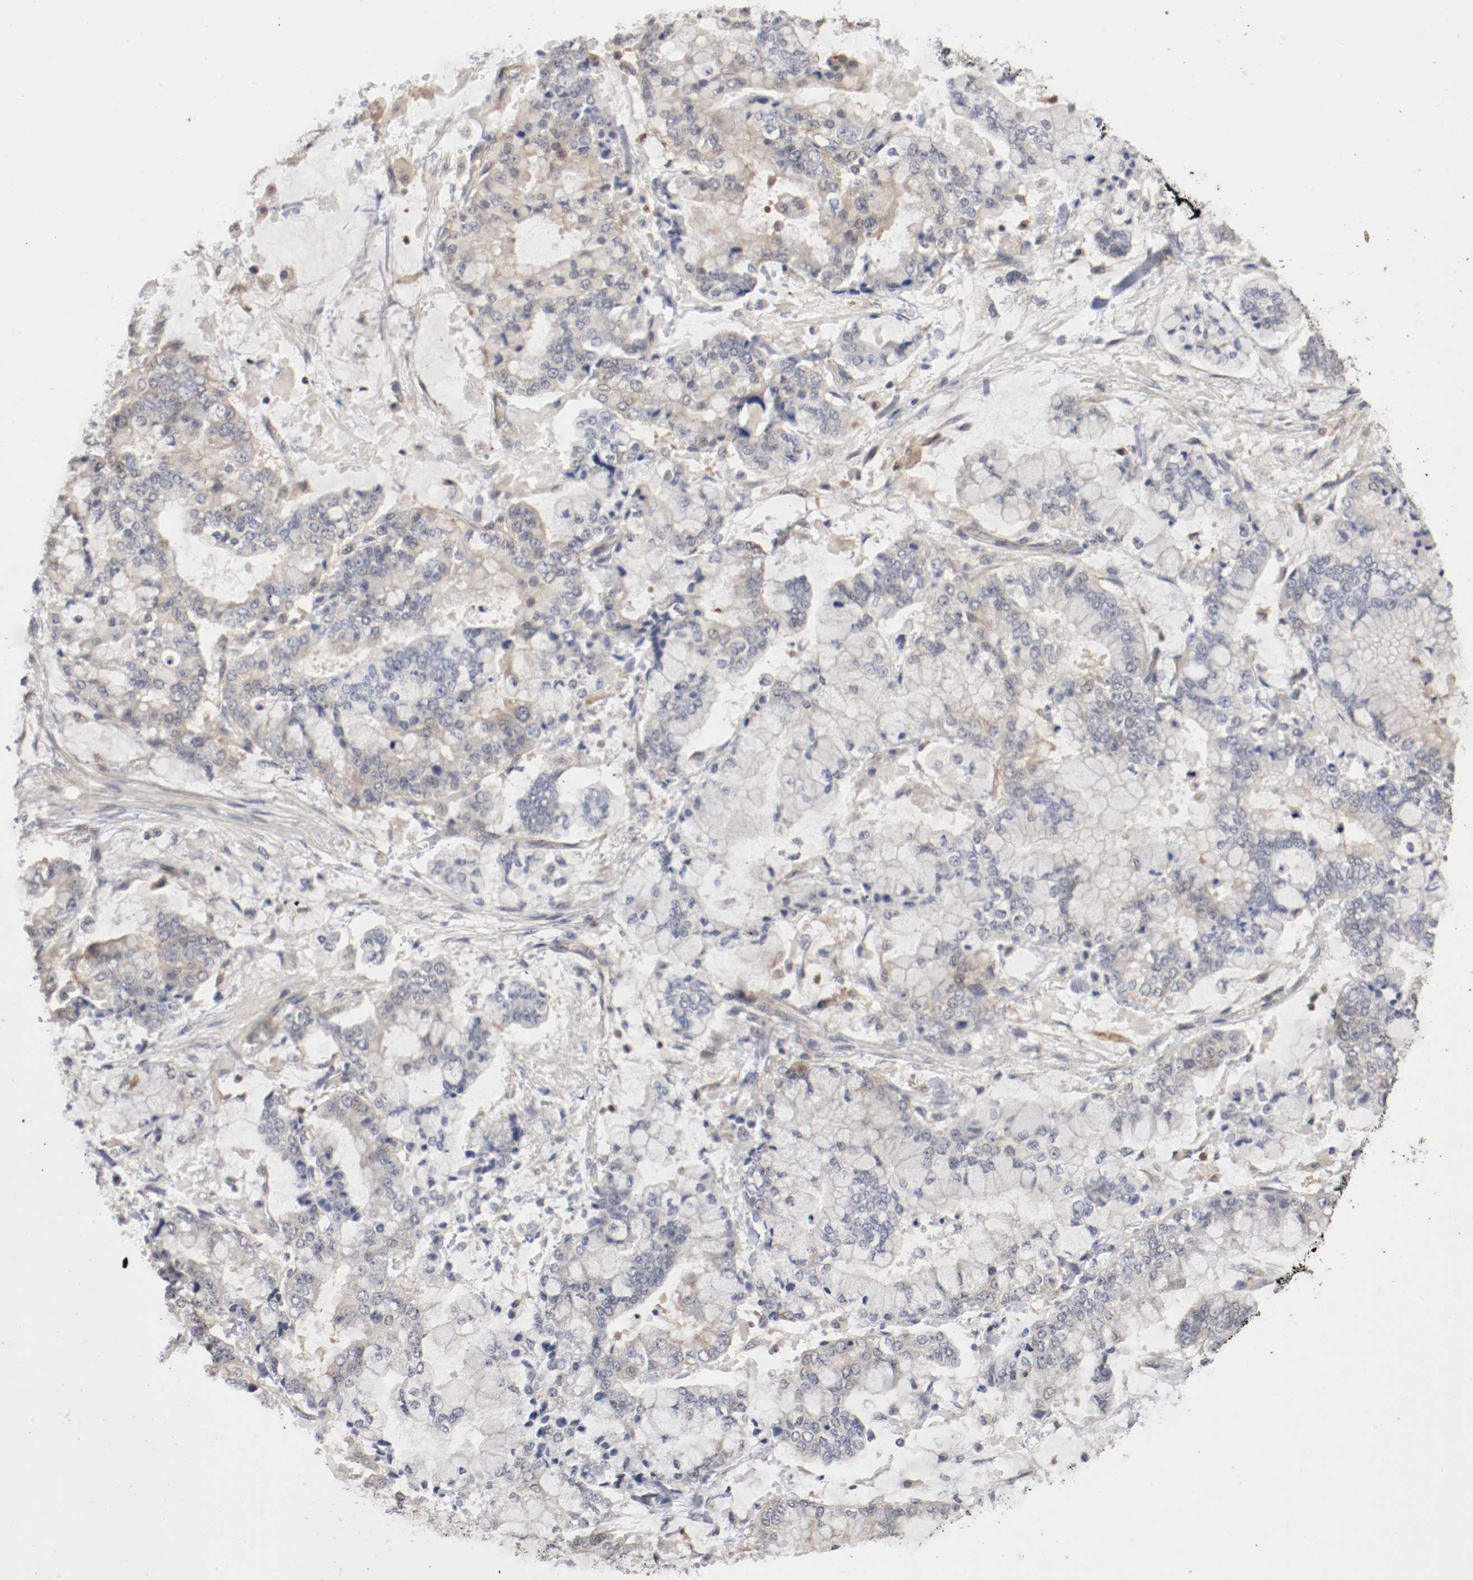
{"staining": {"intensity": "weak", "quantity": "<25%", "location": "cytoplasmic/membranous"}, "tissue": "stomach cancer", "cell_type": "Tumor cells", "image_type": "cancer", "snomed": [{"axis": "morphology", "description": "Normal tissue, NOS"}, {"axis": "morphology", "description": "Adenocarcinoma, NOS"}, {"axis": "topography", "description": "Stomach, upper"}, {"axis": "topography", "description": "Stomach"}], "caption": "Photomicrograph shows no significant protein staining in tumor cells of stomach cancer (adenocarcinoma).", "gene": "RBM23", "patient": {"sex": "male", "age": 76}}